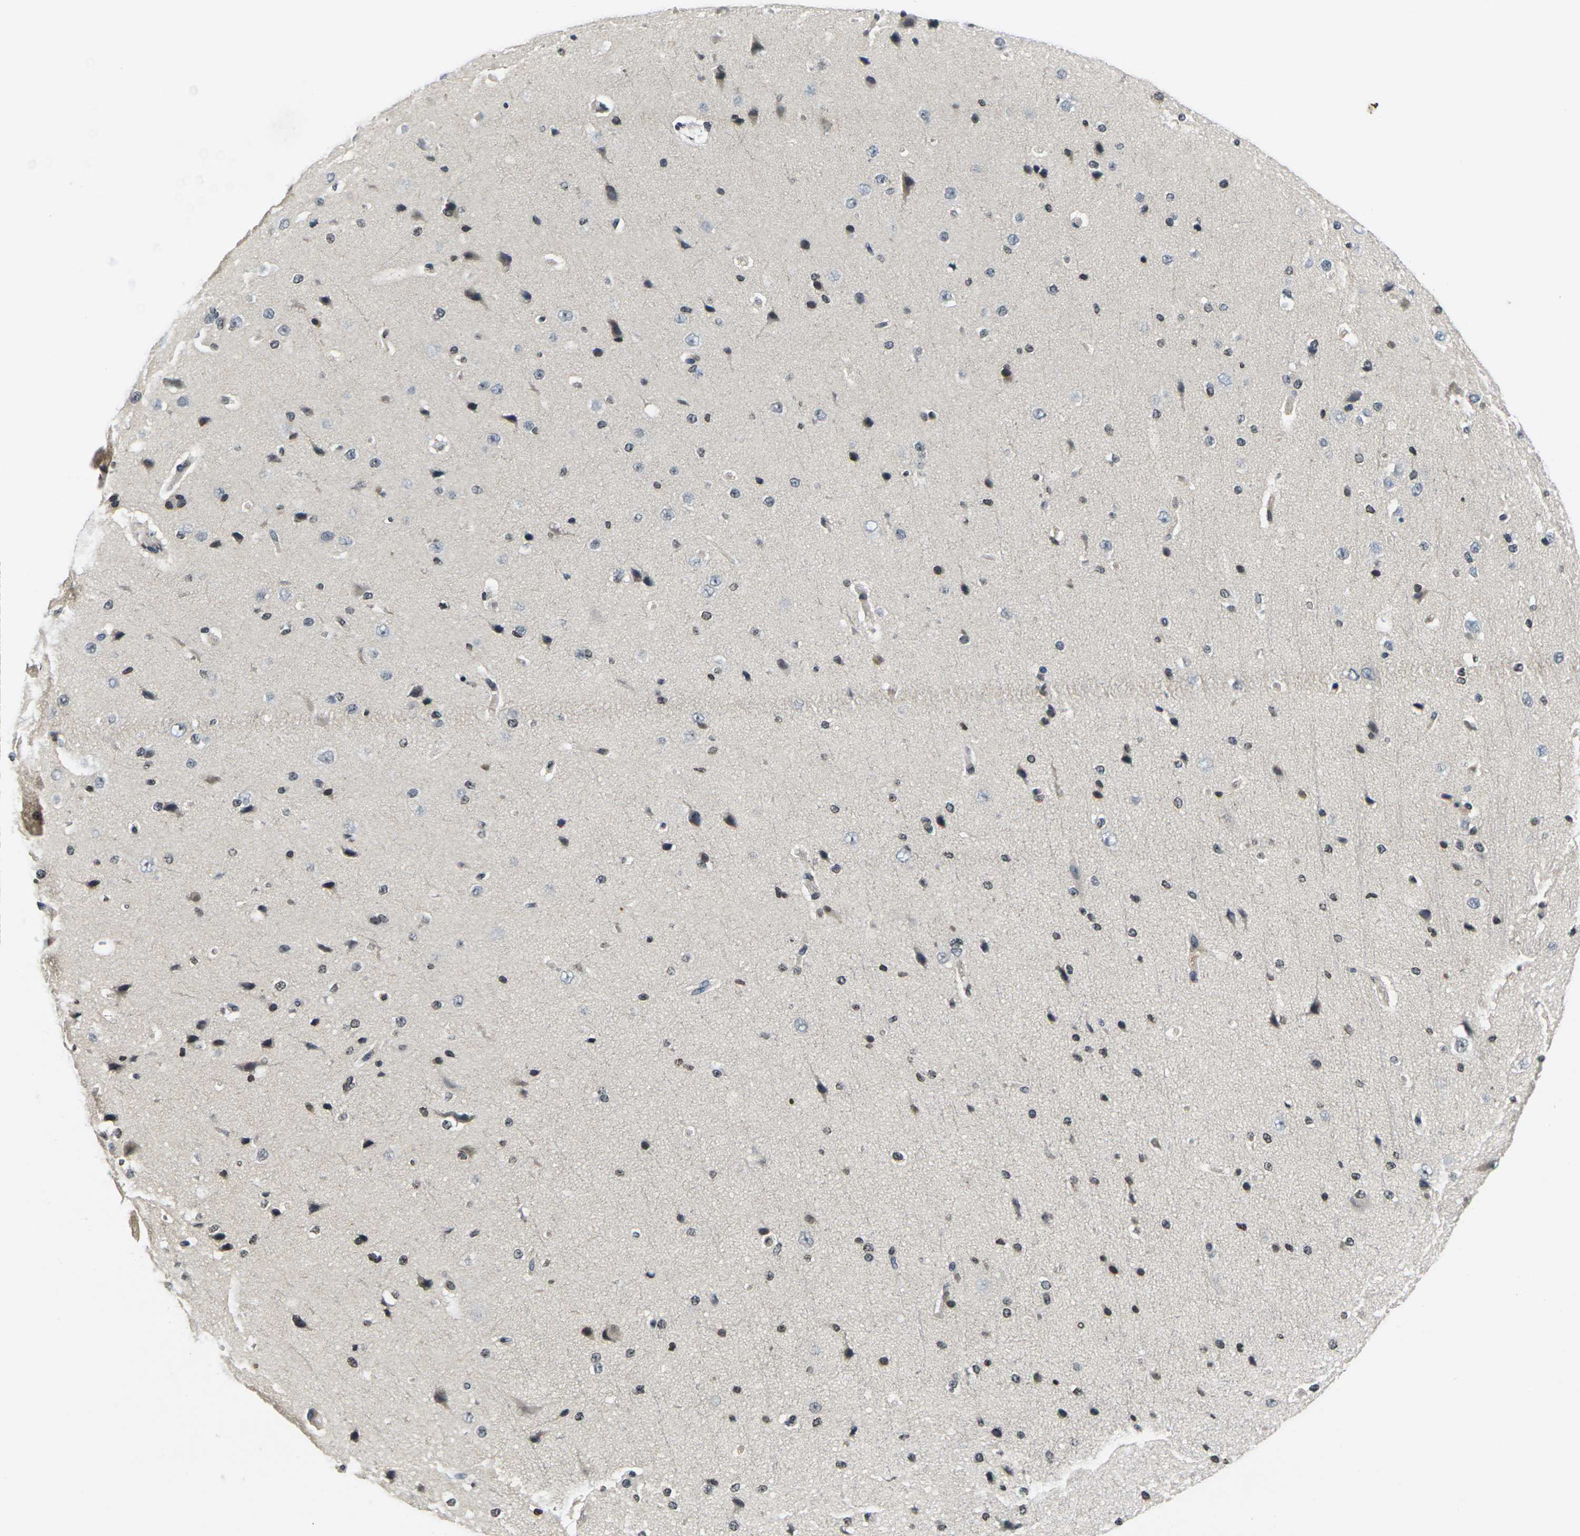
{"staining": {"intensity": "negative", "quantity": "none", "location": "none"}, "tissue": "cerebral cortex", "cell_type": "Endothelial cells", "image_type": "normal", "snomed": [{"axis": "morphology", "description": "Normal tissue, NOS"}, {"axis": "morphology", "description": "Developmental malformation"}, {"axis": "topography", "description": "Cerebral cortex"}], "caption": "A micrograph of human cerebral cortex is negative for staining in endothelial cells. Brightfield microscopy of IHC stained with DAB (3,3'-diaminobenzidine) (brown) and hematoxylin (blue), captured at high magnification.", "gene": "C1QC", "patient": {"sex": "female", "age": 30}}